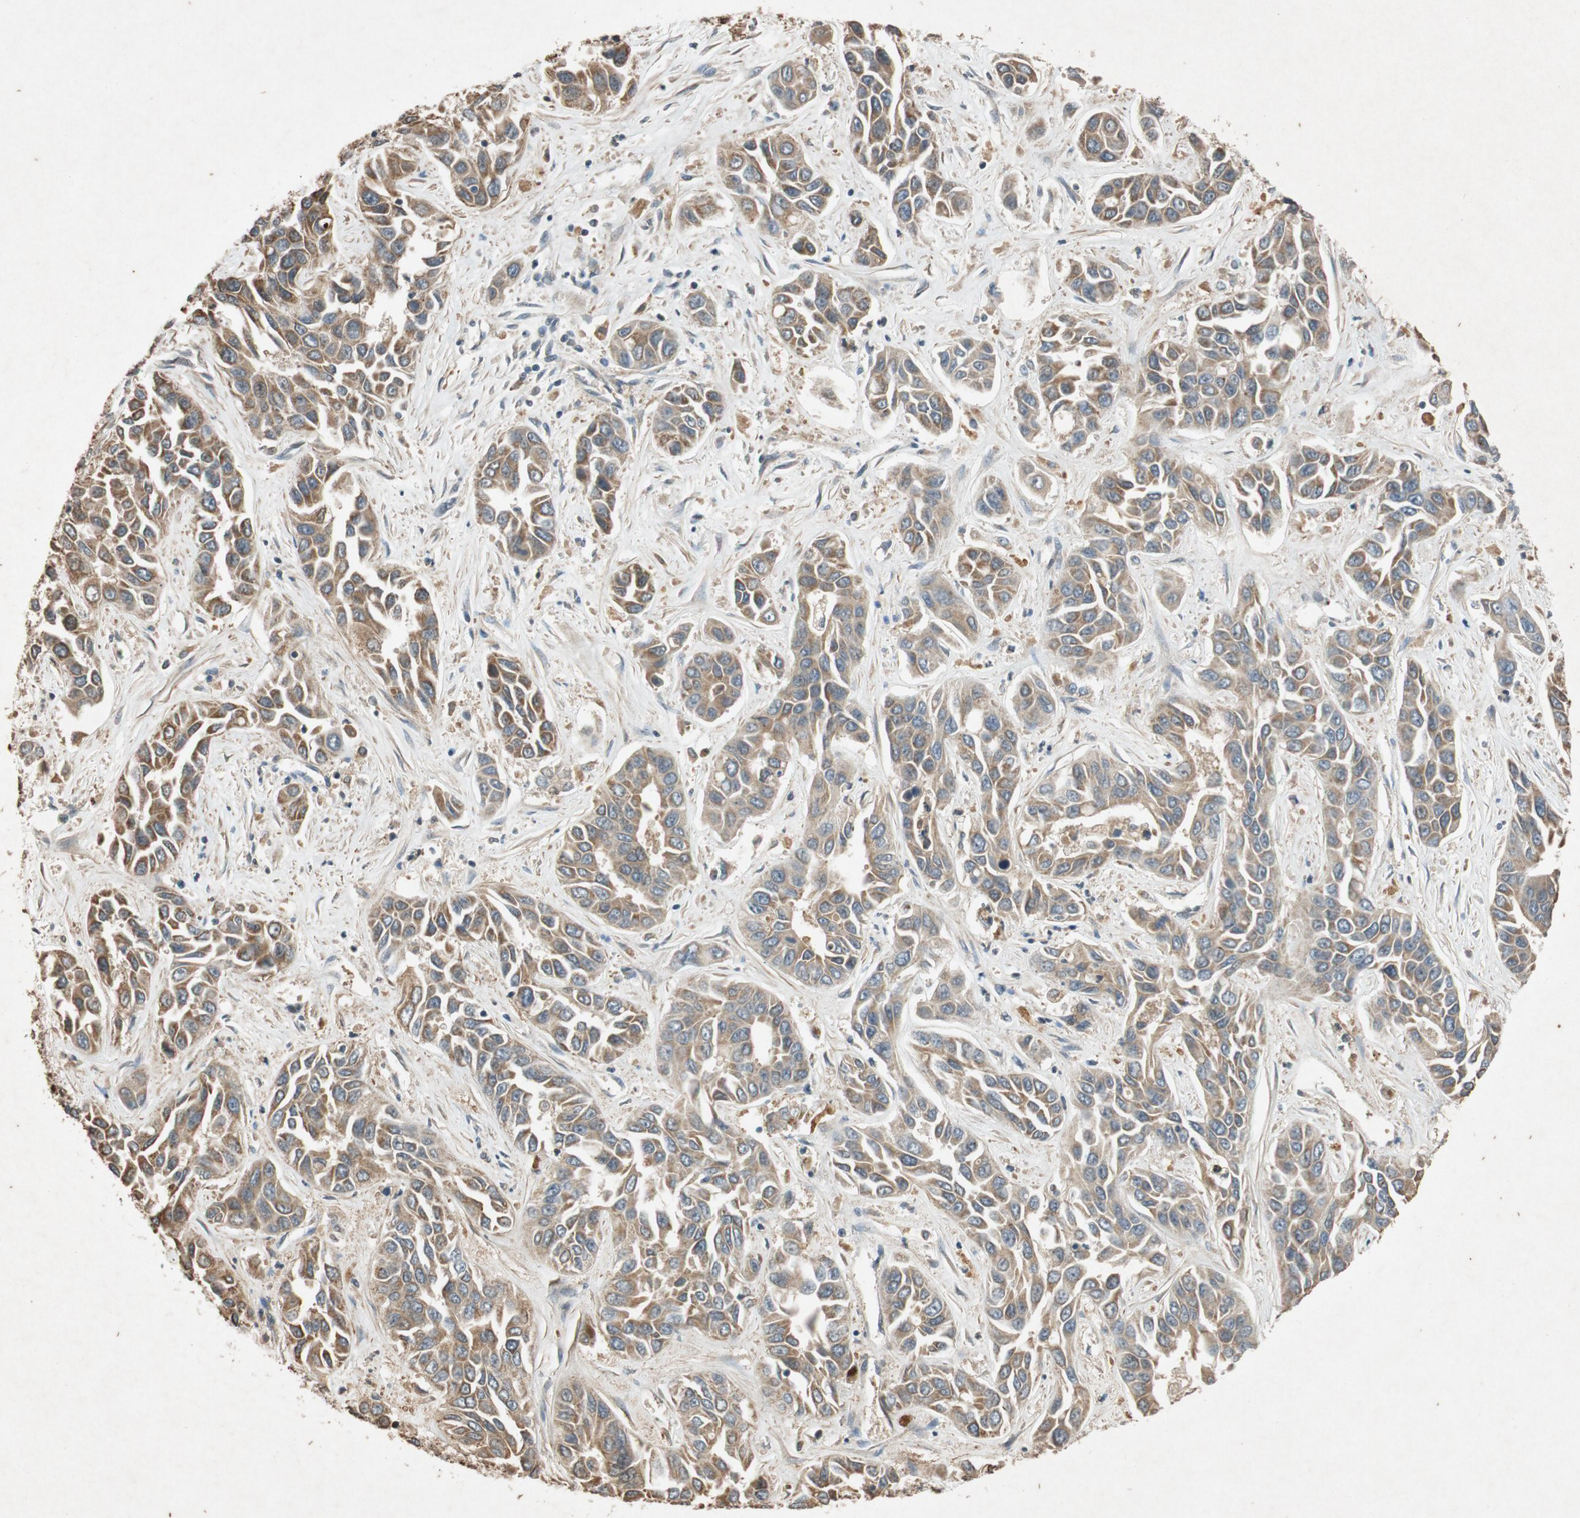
{"staining": {"intensity": "moderate", "quantity": ">75%", "location": "cytoplasmic/membranous"}, "tissue": "liver cancer", "cell_type": "Tumor cells", "image_type": "cancer", "snomed": [{"axis": "morphology", "description": "Cholangiocarcinoma"}, {"axis": "topography", "description": "Liver"}], "caption": "A medium amount of moderate cytoplasmic/membranous staining is seen in approximately >75% of tumor cells in liver cholangiocarcinoma tissue.", "gene": "ATP2C1", "patient": {"sex": "female", "age": 52}}